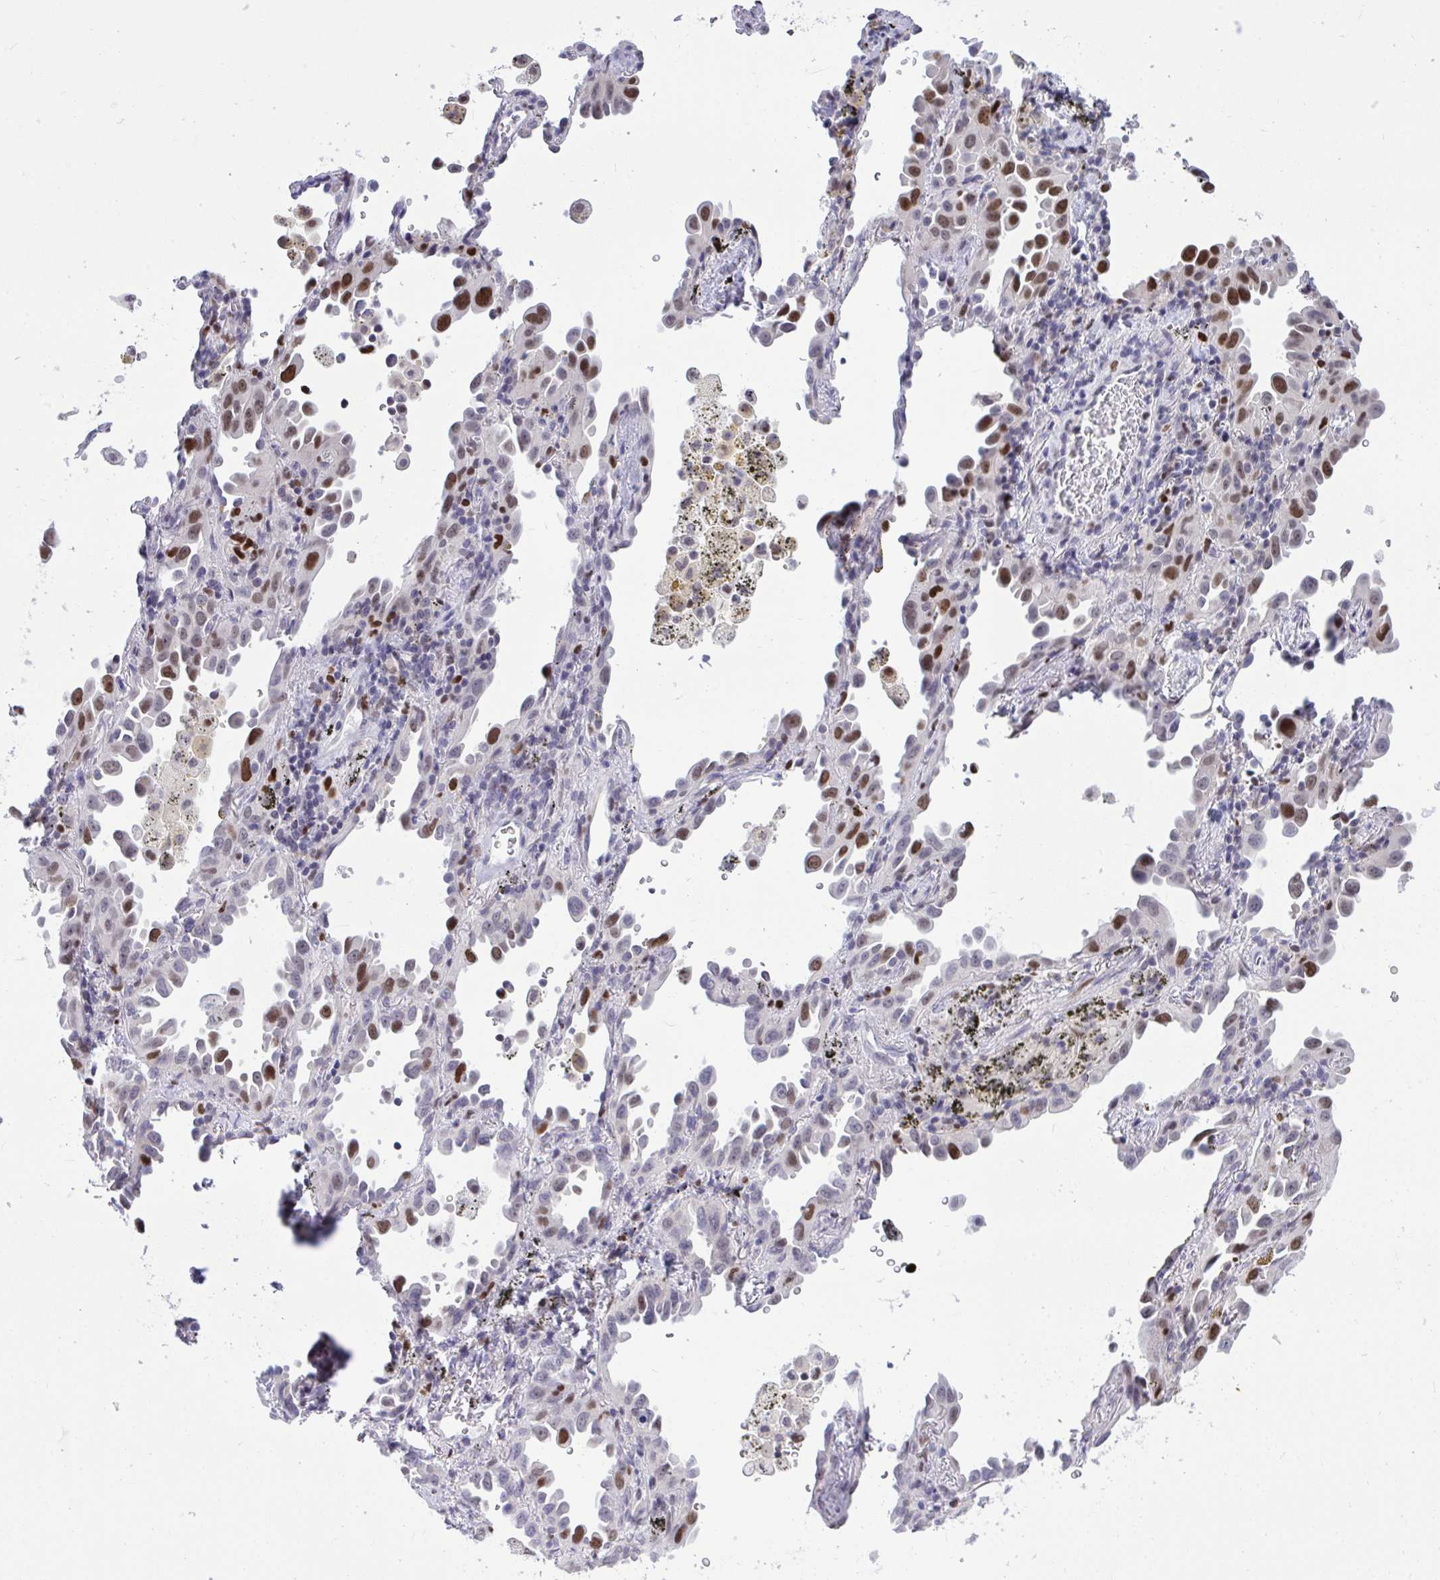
{"staining": {"intensity": "strong", "quantity": "25%-75%", "location": "nuclear"}, "tissue": "lung cancer", "cell_type": "Tumor cells", "image_type": "cancer", "snomed": [{"axis": "morphology", "description": "Adenocarcinoma, NOS"}, {"axis": "topography", "description": "Lung"}], "caption": "Protein staining of adenocarcinoma (lung) tissue demonstrates strong nuclear expression in about 25%-75% of tumor cells. (IHC, brightfield microscopy, high magnification).", "gene": "C1QL2", "patient": {"sex": "male", "age": 68}}